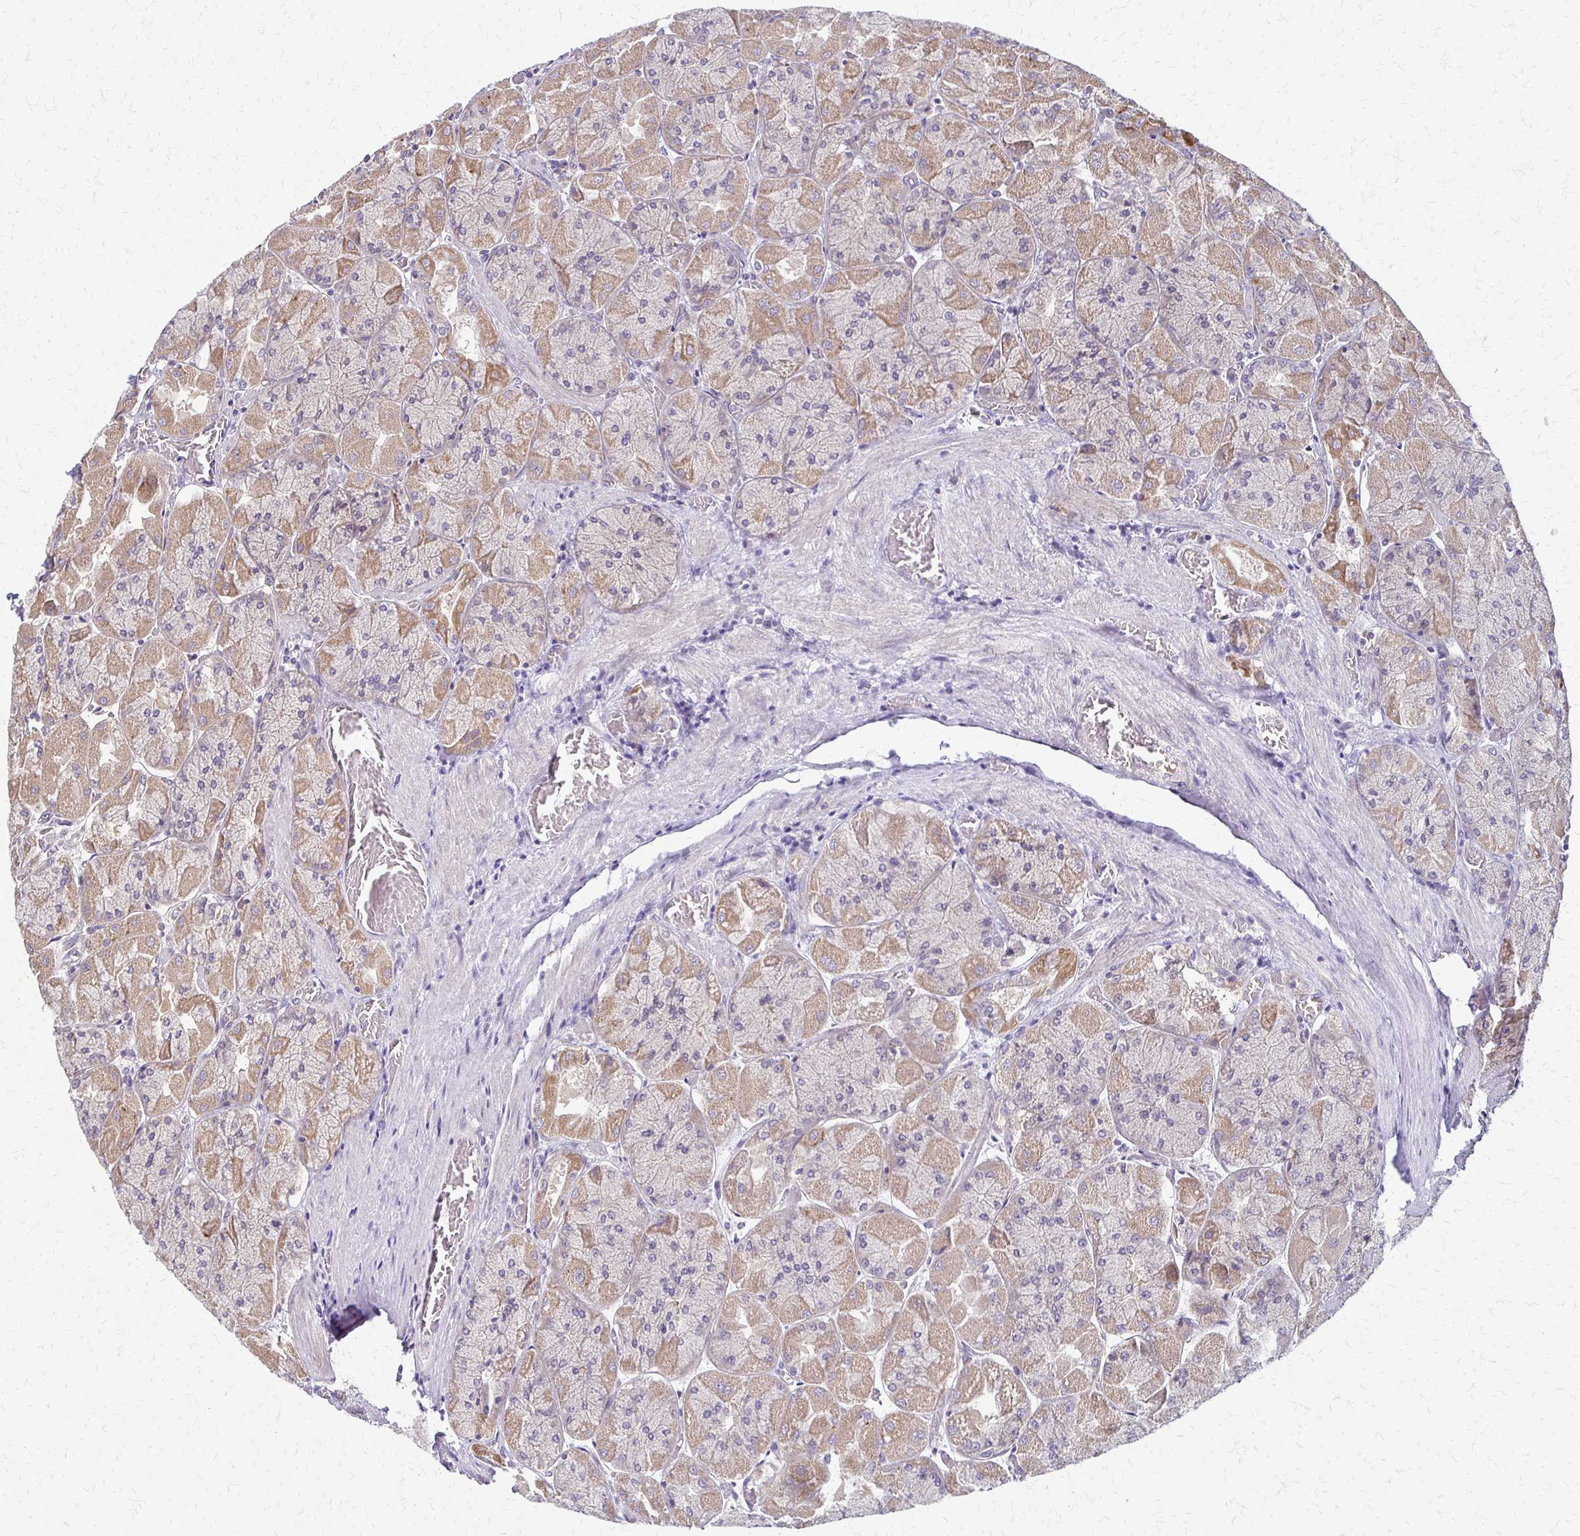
{"staining": {"intensity": "moderate", "quantity": "25%-75%", "location": "cytoplasmic/membranous,nuclear"}, "tissue": "stomach", "cell_type": "Glandular cells", "image_type": "normal", "snomed": [{"axis": "morphology", "description": "Normal tissue, NOS"}, {"axis": "topography", "description": "Stomach"}], "caption": "Normal stomach was stained to show a protein in brown. There is medium levels of moderate cytoplasmic/membranous,nuclear expression in approximately 25%-75% of glandular cells.", "gene": "TRIR", "patient": {"sex": "female", "age": 61}}